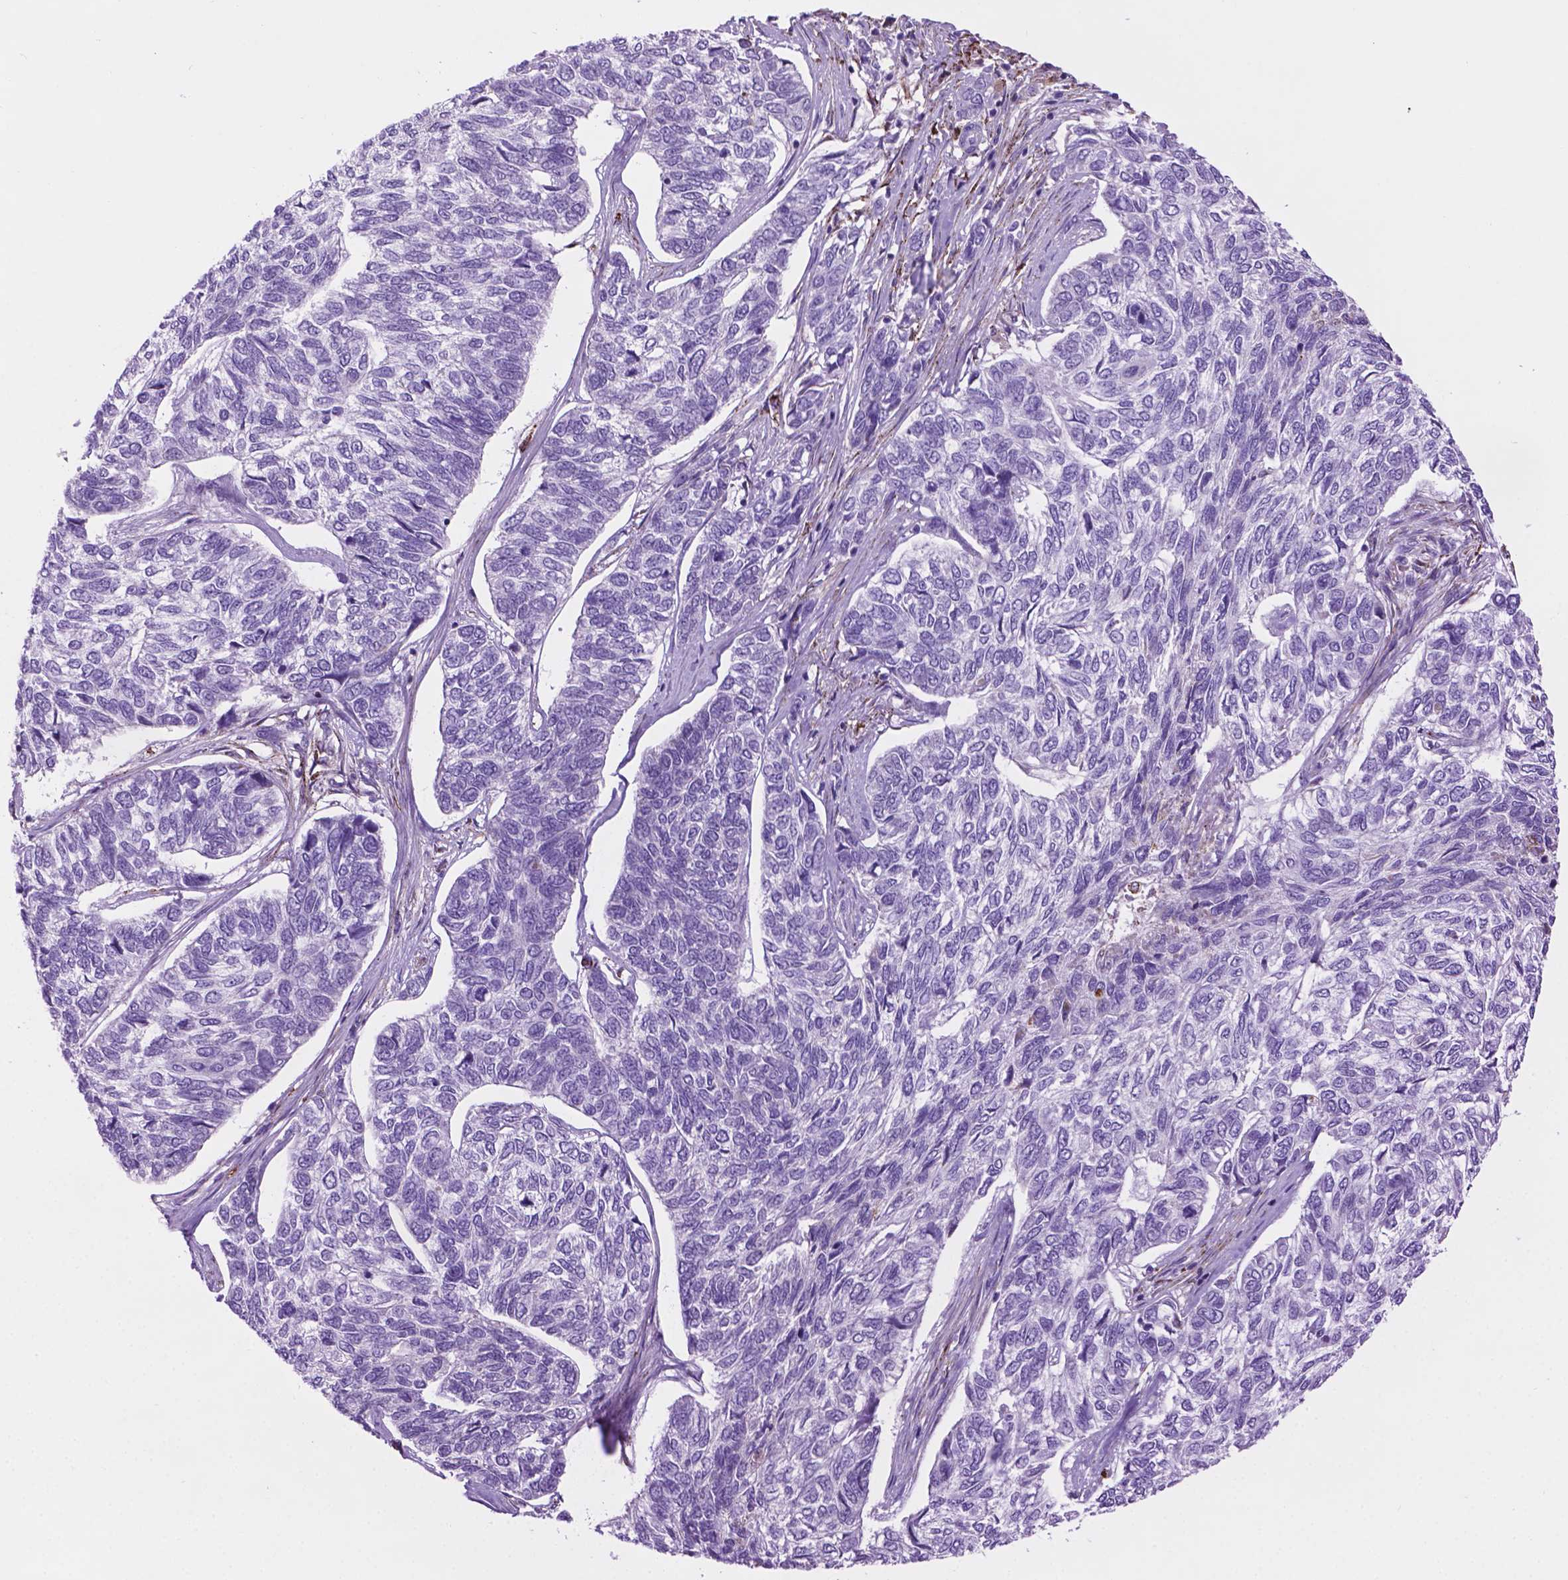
{"staining": {"intensity": "negative", "quantity": "none", "location": "none"}, "tissue": "skin cancer", "cell_type": "Tumor cells", "image_type": "cancer", "snomed": [{"axis": "morphology", "description": "Basal cell carcinoma"}, {"axis": "topography", "description": "Skin"}], "caption": "A high-resolution micrograph shows immunohistochemistry staining of skin cancer, which displays no significant staining in tumor cells.", "gene": "TMEM132E", "patient": {"sex": "female", "age": 65}}